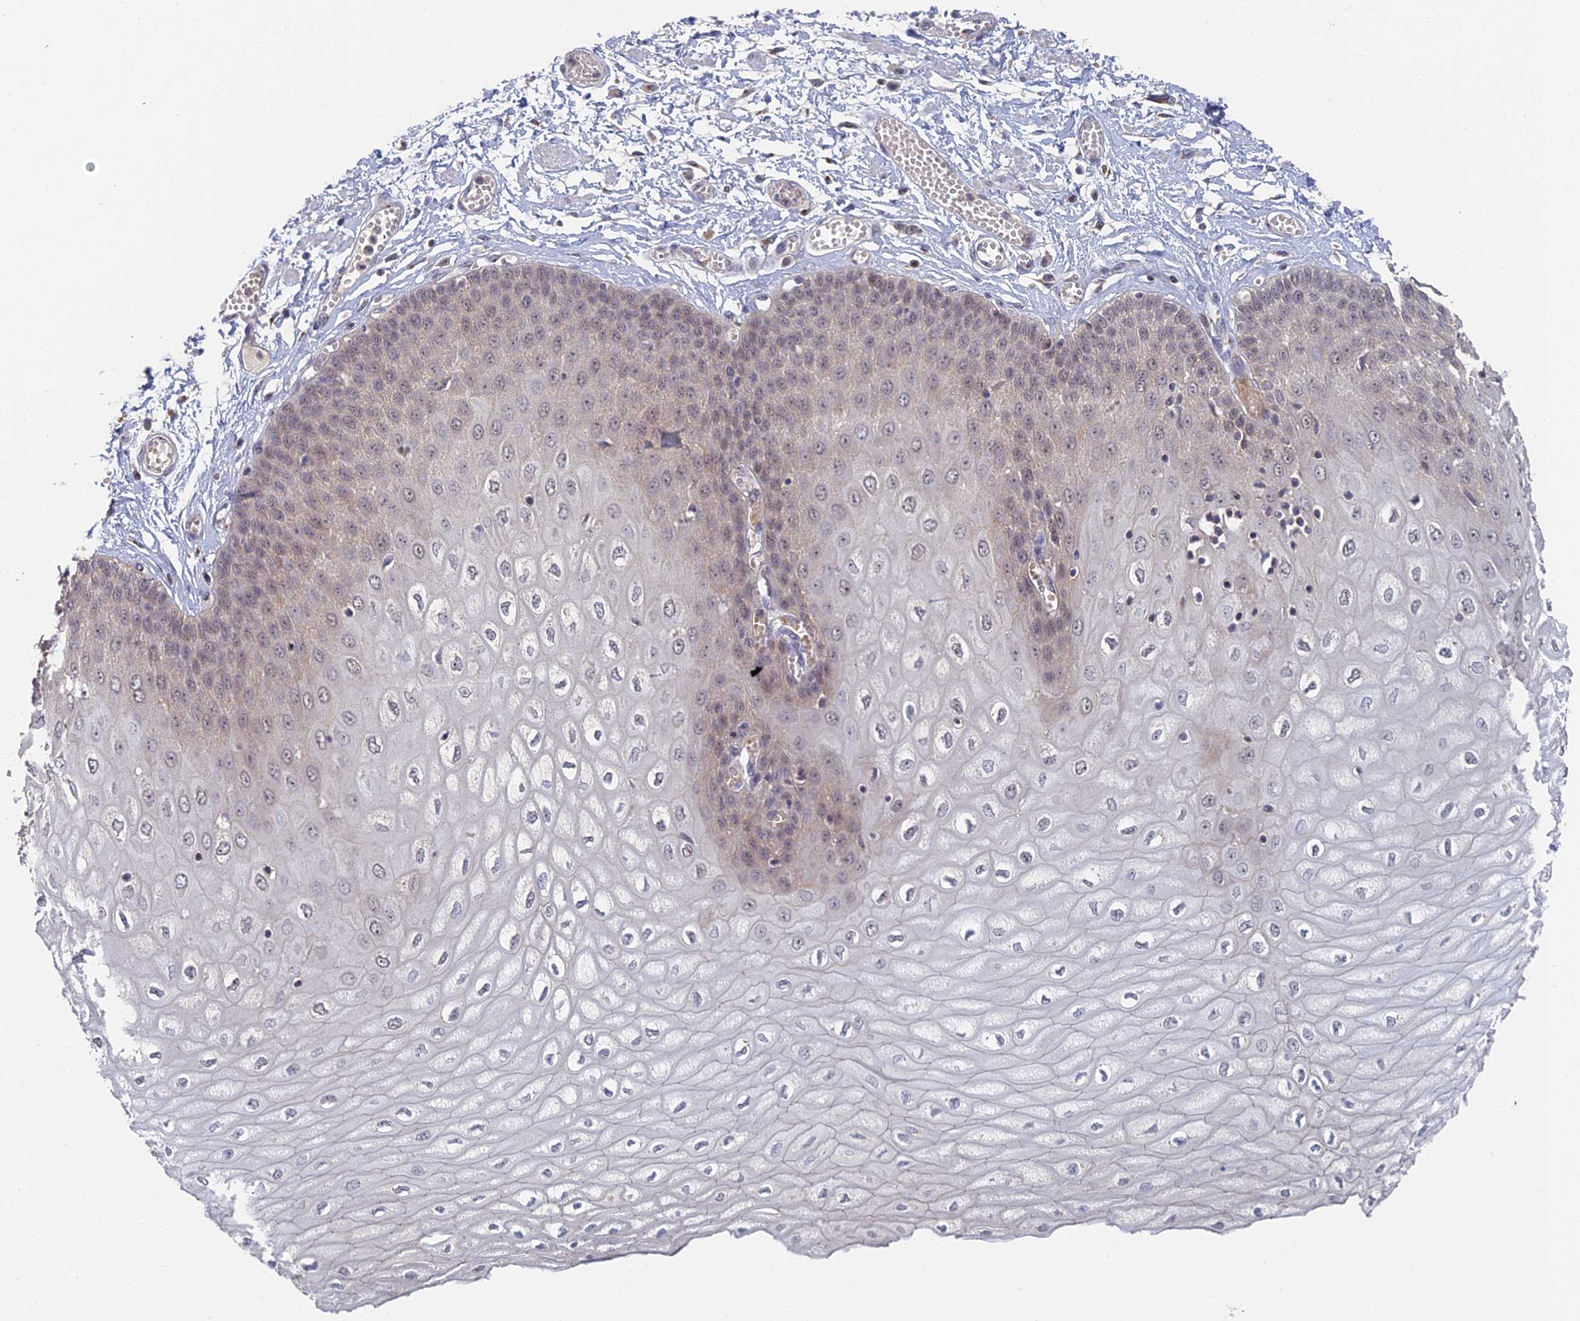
{"staining": {"intensity": "weak", "quantity": "25%-75%", "location": "nuclear"}, "tissue": "esophagus", "cell_type": "Squamous epithelial cells", "image_type": "normal", "snomed": [{"axis": "morphology", "description": "Normal tissue, NOS"}, {"axis": "topography", "description": "Esophagus"}], "caption": "Unremarkable esophagus was stained to show a protein in brown. There is low levels of weak nuclear positivity in about 25%-75% of squamous epithelial cells. The staining is performed using DAB brown chromogen to label protein expression. The nuclei are counter-stained blue using hematoxylin.", "gene": "GPATCH1", "patient": {"sex": "male", "age": 60}}